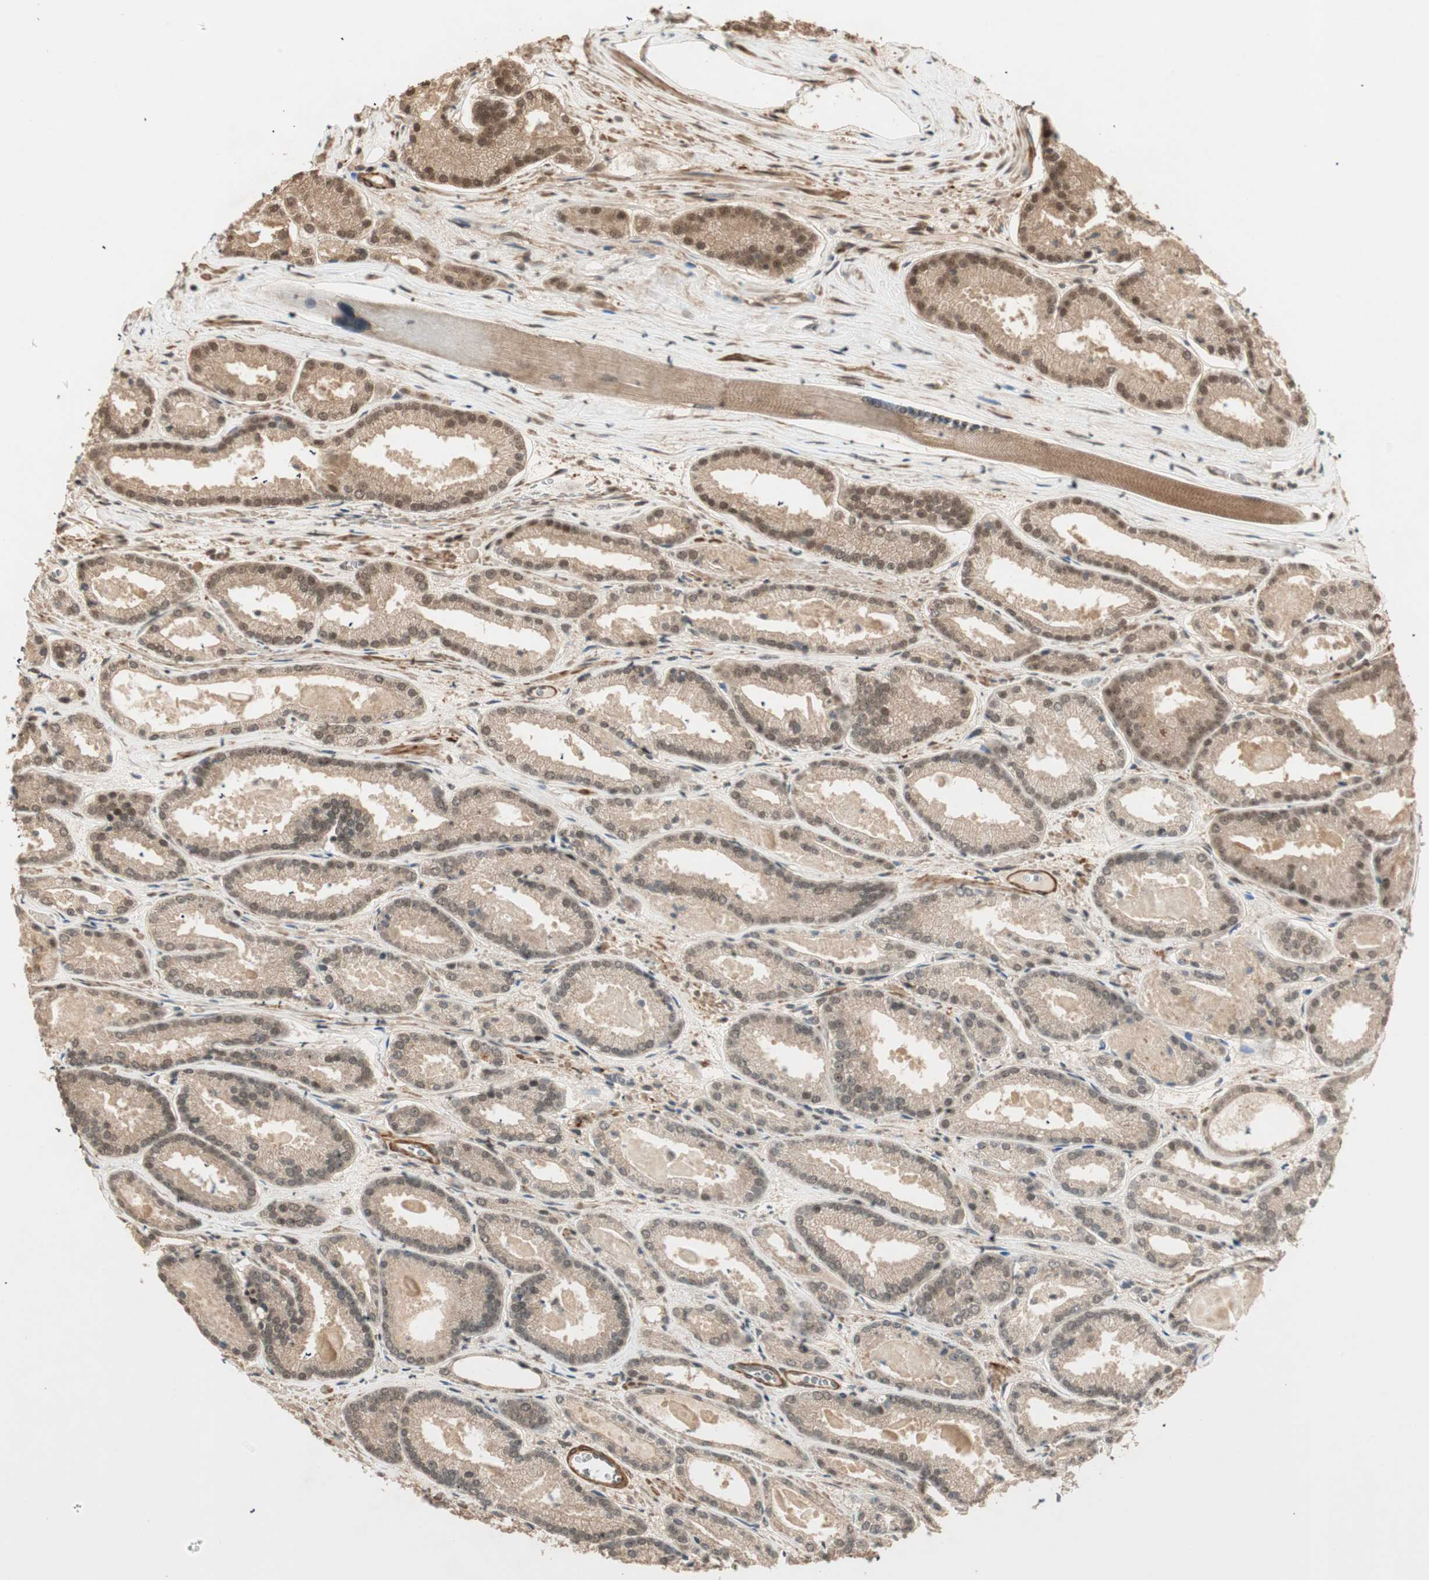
{"staining": {"intensity": "moderate", "quantity": "25%-75%", "location": "cytoplasmic/membranous,nuclear"}, "tissue": "prostate cancer", "cell_type": "Tumor cells", "image_type": "cancer", "snomed": [{"axis": "morphology", "description": "Adenocarcinoma, Low grade"}, {"axis": "topography", "description": "Prostate"}], "caption": "About 25%-75% of tumor cells in low-grade adenocarcinoma (prostate) exhibit moderate cytoplasmic/membranous and nuclear protein expression as visualized by brown immunohistochemical staining.", "gene": "ZSCAN31", "patient": {"sex": "male", "age": 59}}